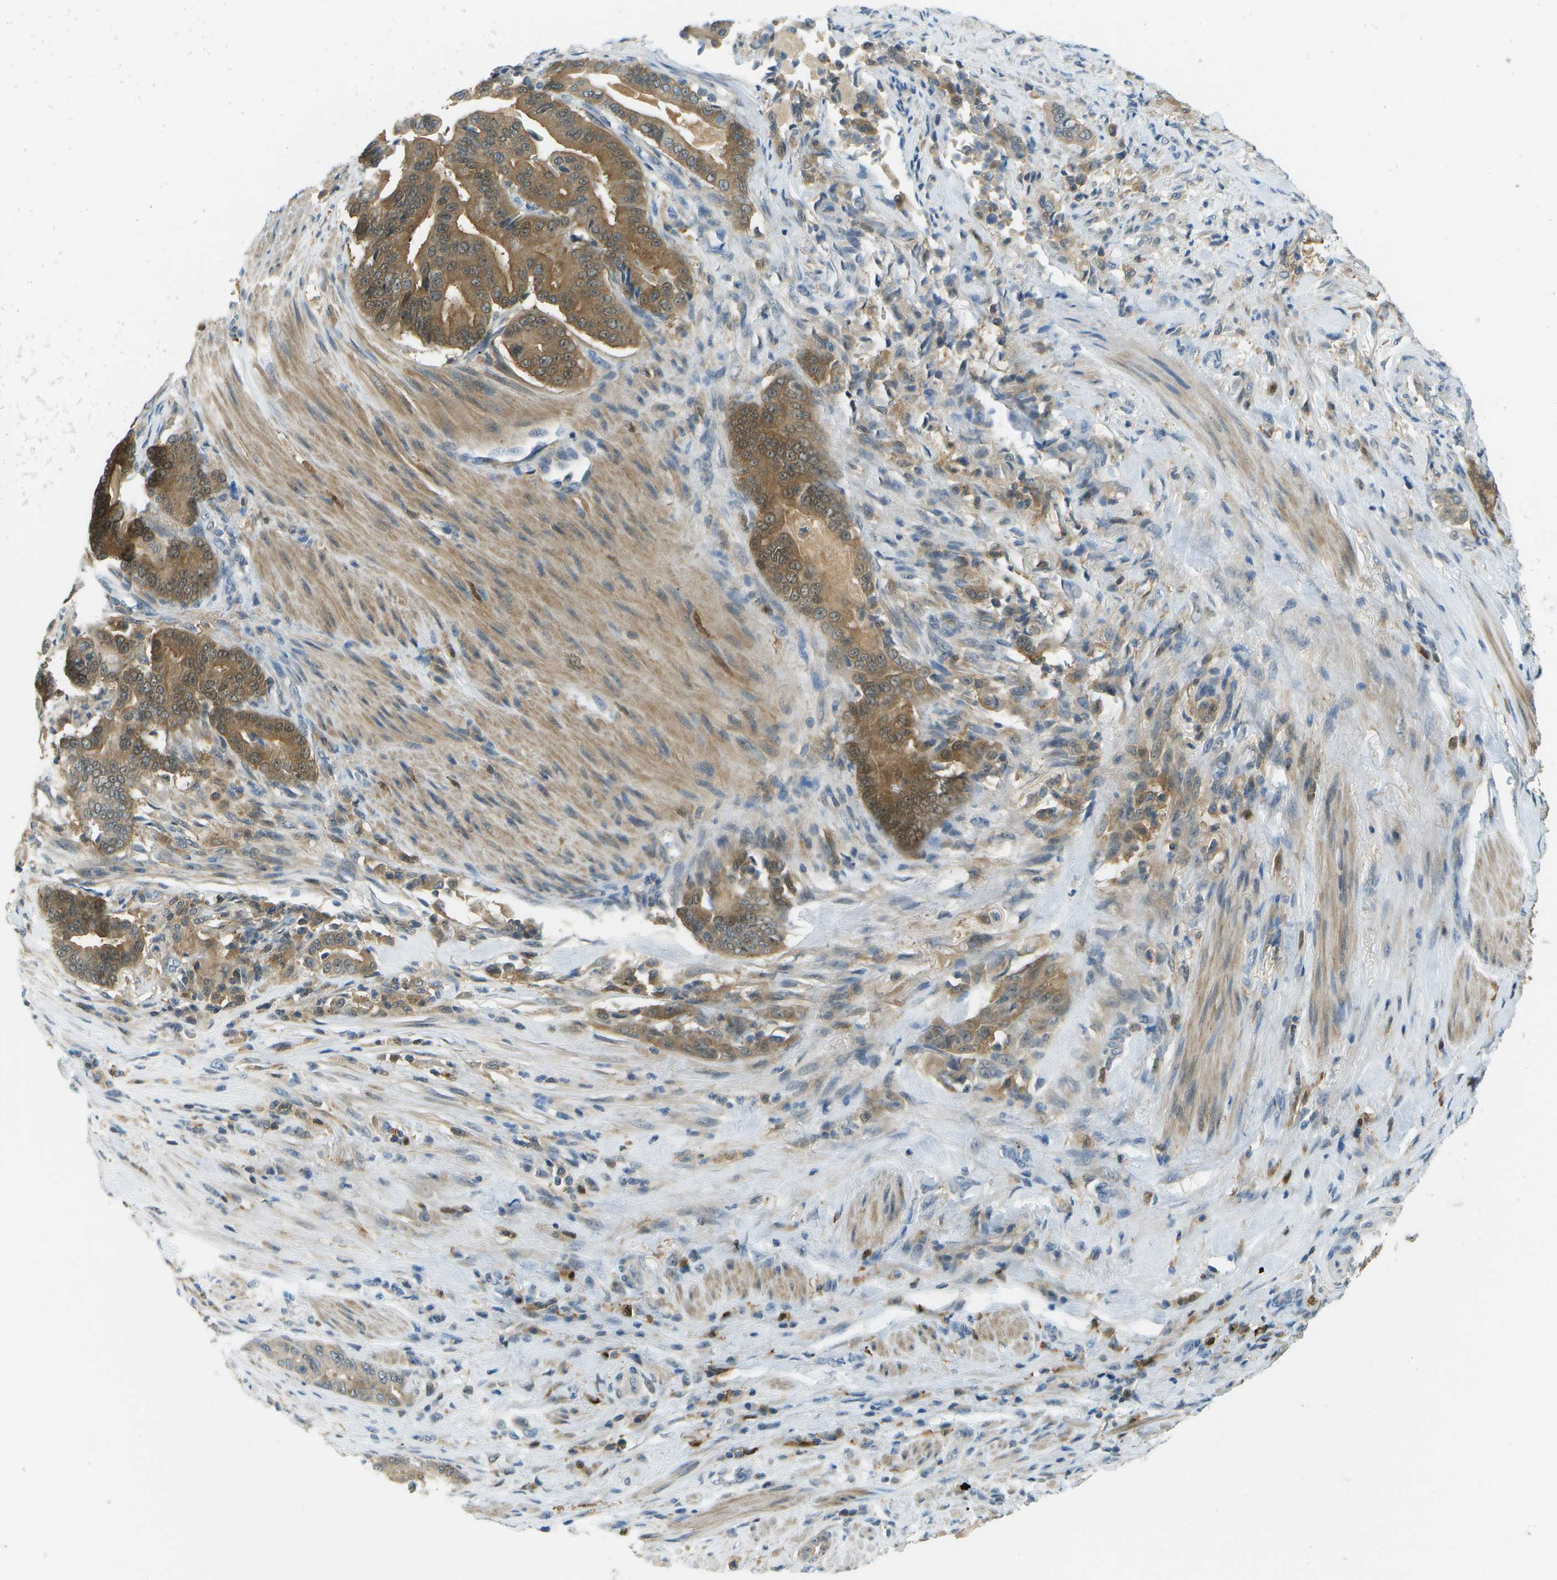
{"staining": {"intensity": "moderate", "quantity": ">75%", "location": "cytoplasmic/membranous"}, "tissue": "pancreatic cancer", "cell_type": "Tumor cells", "image_type": "cancer", "snomed": [{"axis": "morphology", "description": "Normal tissue, NOS"}, {"axis": "morphology", "description": "Adenocarcinoma, NOS"}, {"axis": "topography", "description": "Pancreas"}], "caption": "Human pancreatic cancer (adenocarcinoma) stained for a protein (brown) shows moderate cytoplasmic/membranous positive positivity in approximately >75% of tumor cells.", "gene": "CDH23", "patient": {"sex": "male", "age": 63}}